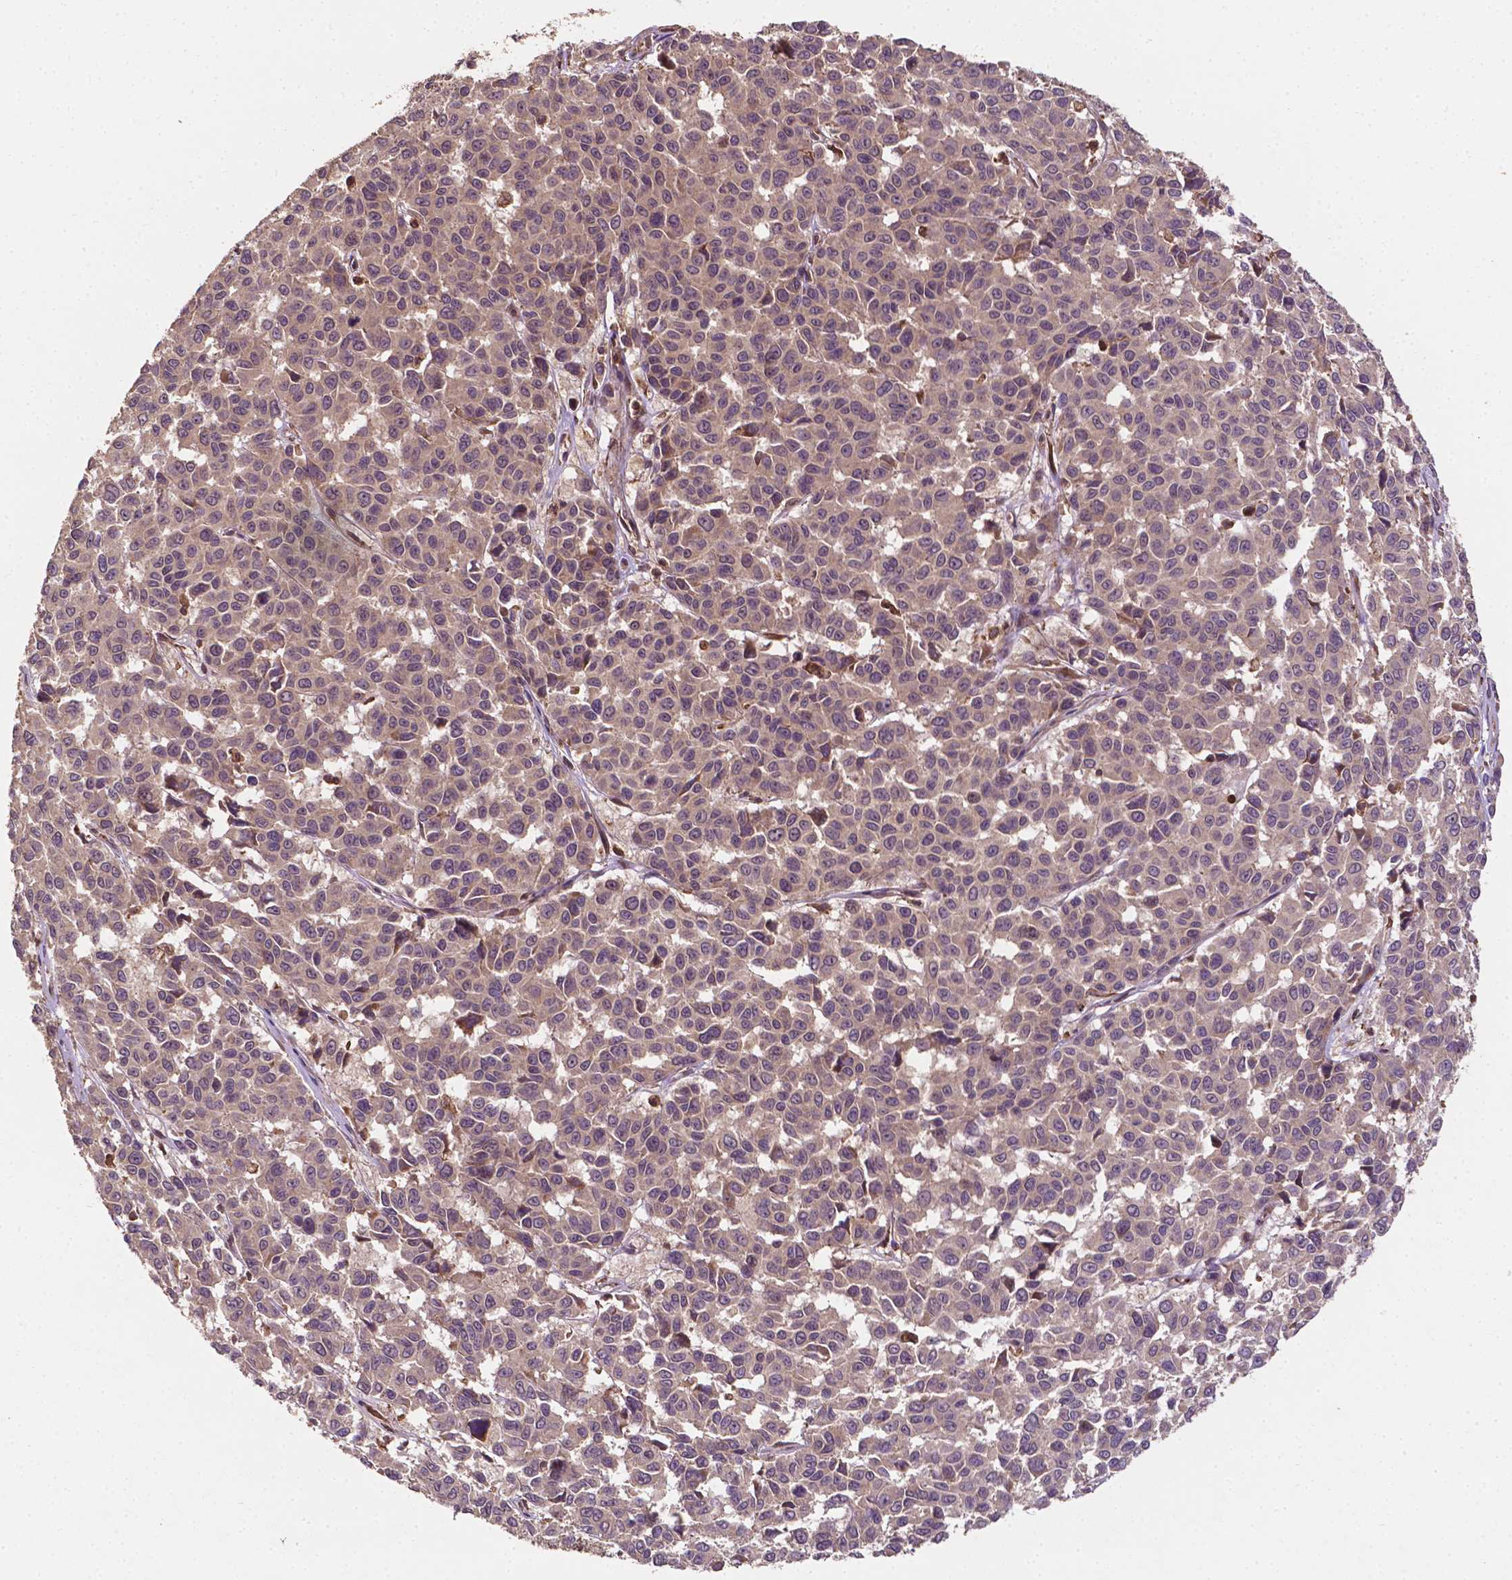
{"staining": {"intensity": "negative", "quantity": "none", "location": "none"}, "tissue": "melanoma", "cell_type": "Tumor cells", "image_type": "cancer", "snomed": [{"axis": "morphology", "description": "Malignant melanoma, NOS"}, {"axis": "topography", "description": "Skin"}], "caption": "Tumor cells show no significant positivity in malignant melanoma.", "gene": "ZMYND19", "patient": {"sex": "female", "age": 66}}